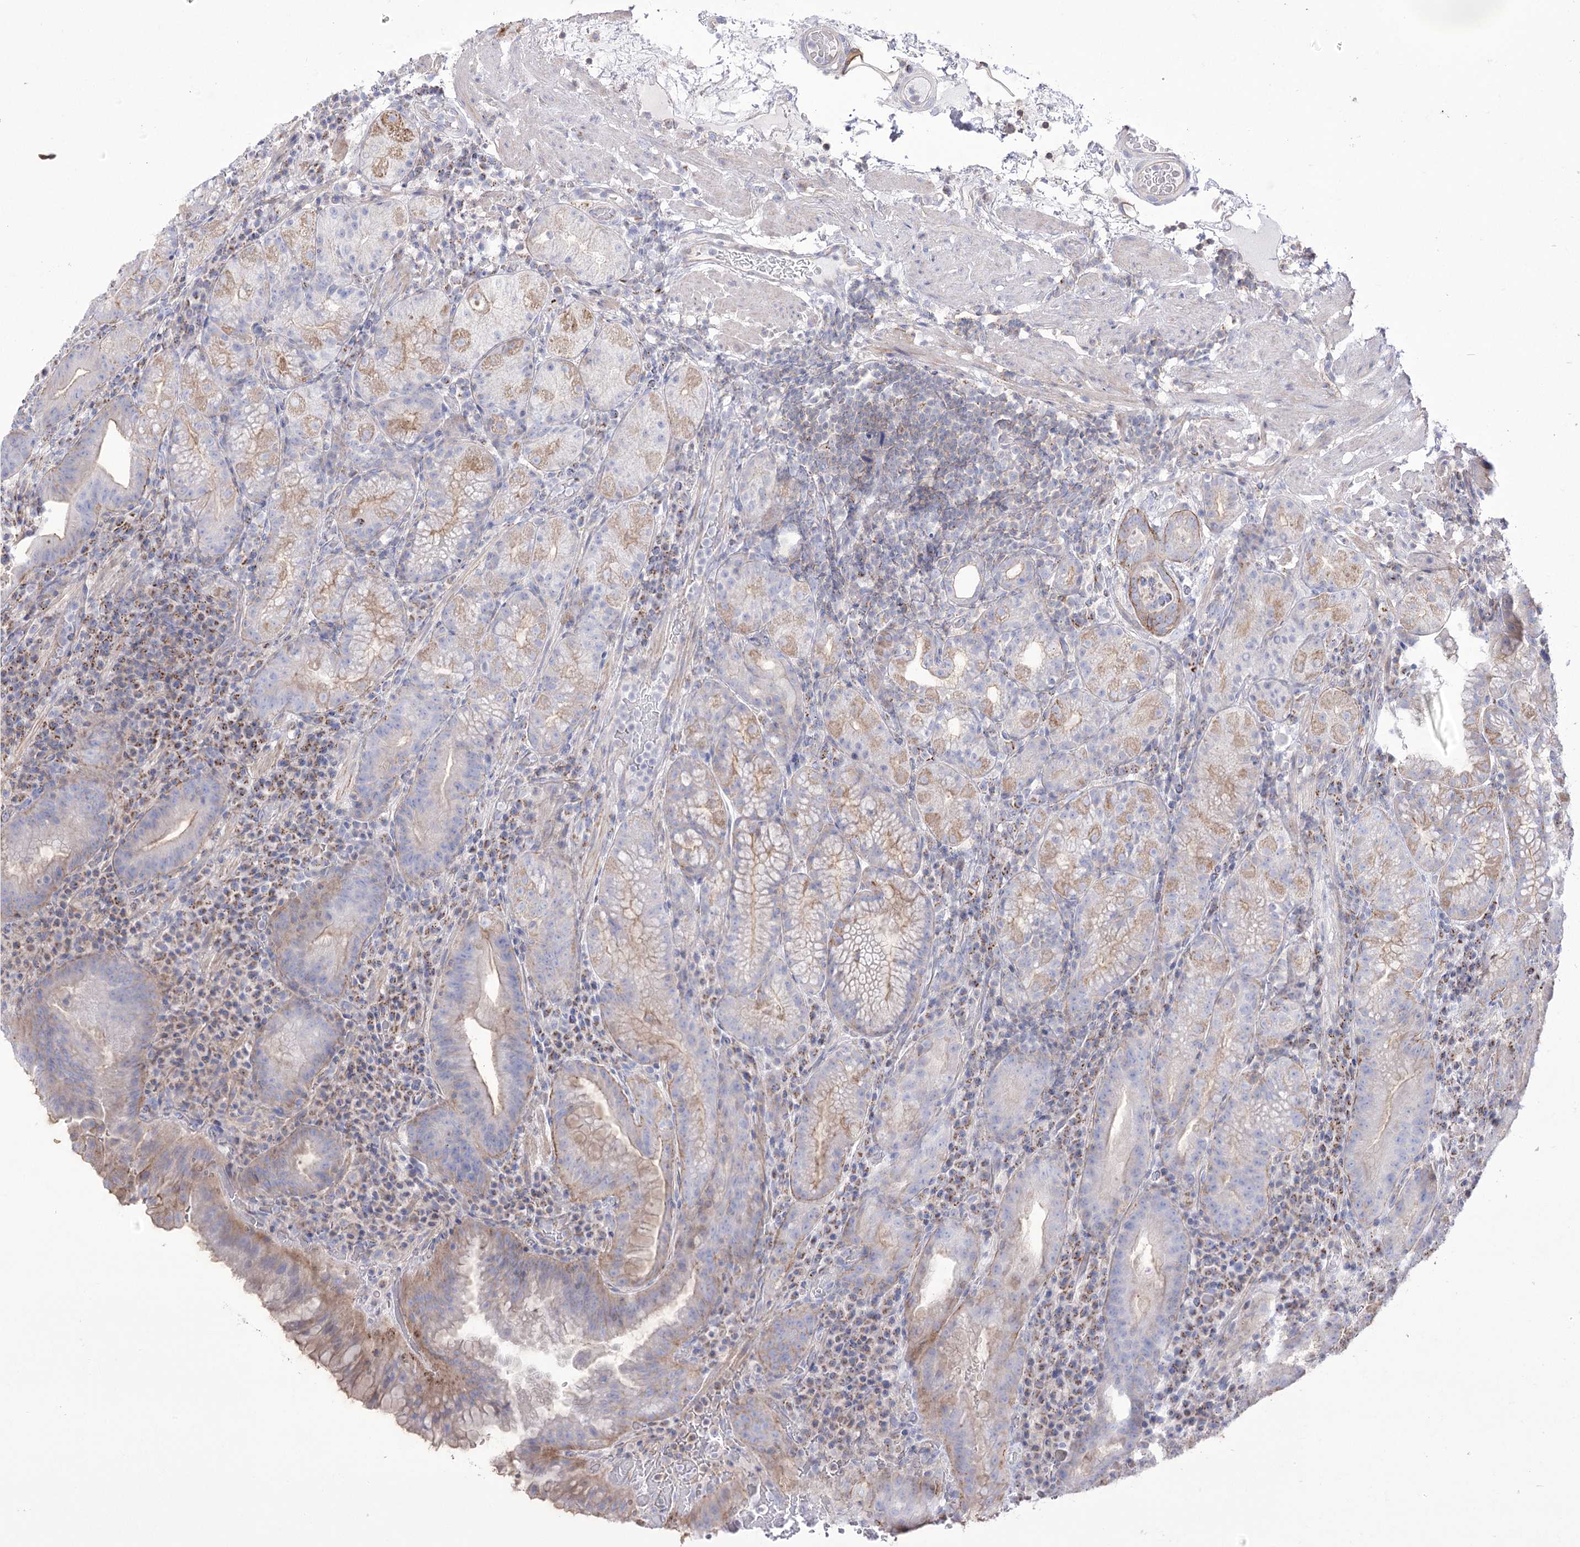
{"staining": {"intensity": "moderate", "quantity": "<25%", "location": "cytoplasmic/membranous"}, "tissue": "stomach", "cell_type": "Glandular cells", "image_type": "normal", "snomed": [{"axis": "morphology", "description": "Normal tissue, NOS"}, {"axis": "morphology", "description": "Inflammation, NOS"}, {"axis": "topography", "description": "Stomach"}], "caption": "Immunohistochemistry (IHC) image of unremarkable stomach: stomach stained using immunohistochemistry (IHC) demonstrates low levels of moderate protein expression localized specifically in the cytoplasmic/membranous of glandular cells, appearing as a cytoplasmic/membranous brown color.", "gene": "FAM216A", "patient": {"sex": "male", "age": 79}}